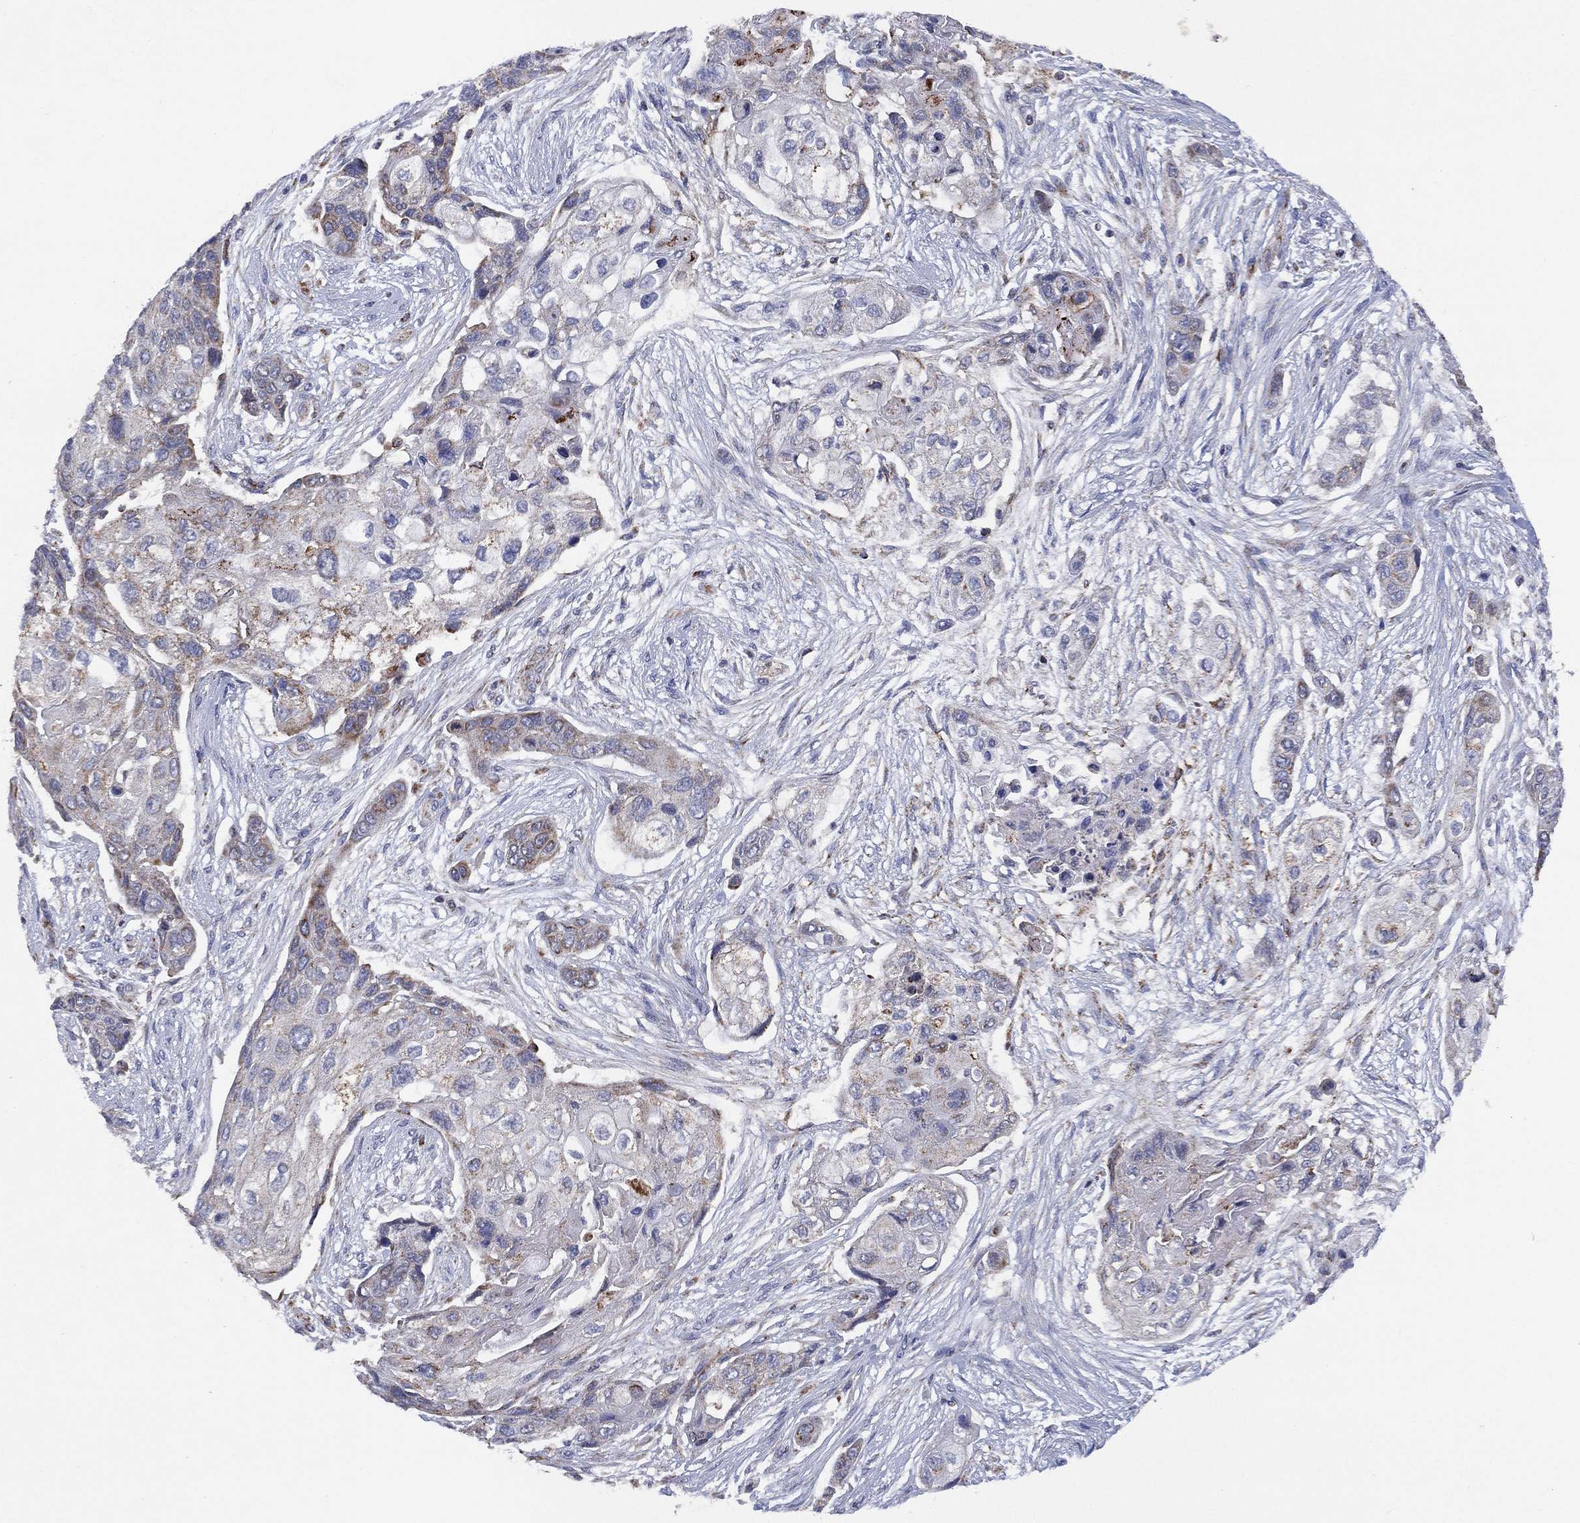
{"staining": {"intensity": "negative", "quantity": "none", "location": "none"}, "tissue": "lung cancer", "cell_type": "Tumor cells", "image_type": "cancer", "snomed": [{"axis": "morphology", "description": "Squamous cell carcinoma, NOS"}, {"axis": "topography", "description": "Lung"}], "caption": "A photomicrograph of lung cancer stained for a protein exhibits no brown staining in tumor cells.", "gene": "PPP2R5A", "patient": {"sex": "male", "age": 69}}